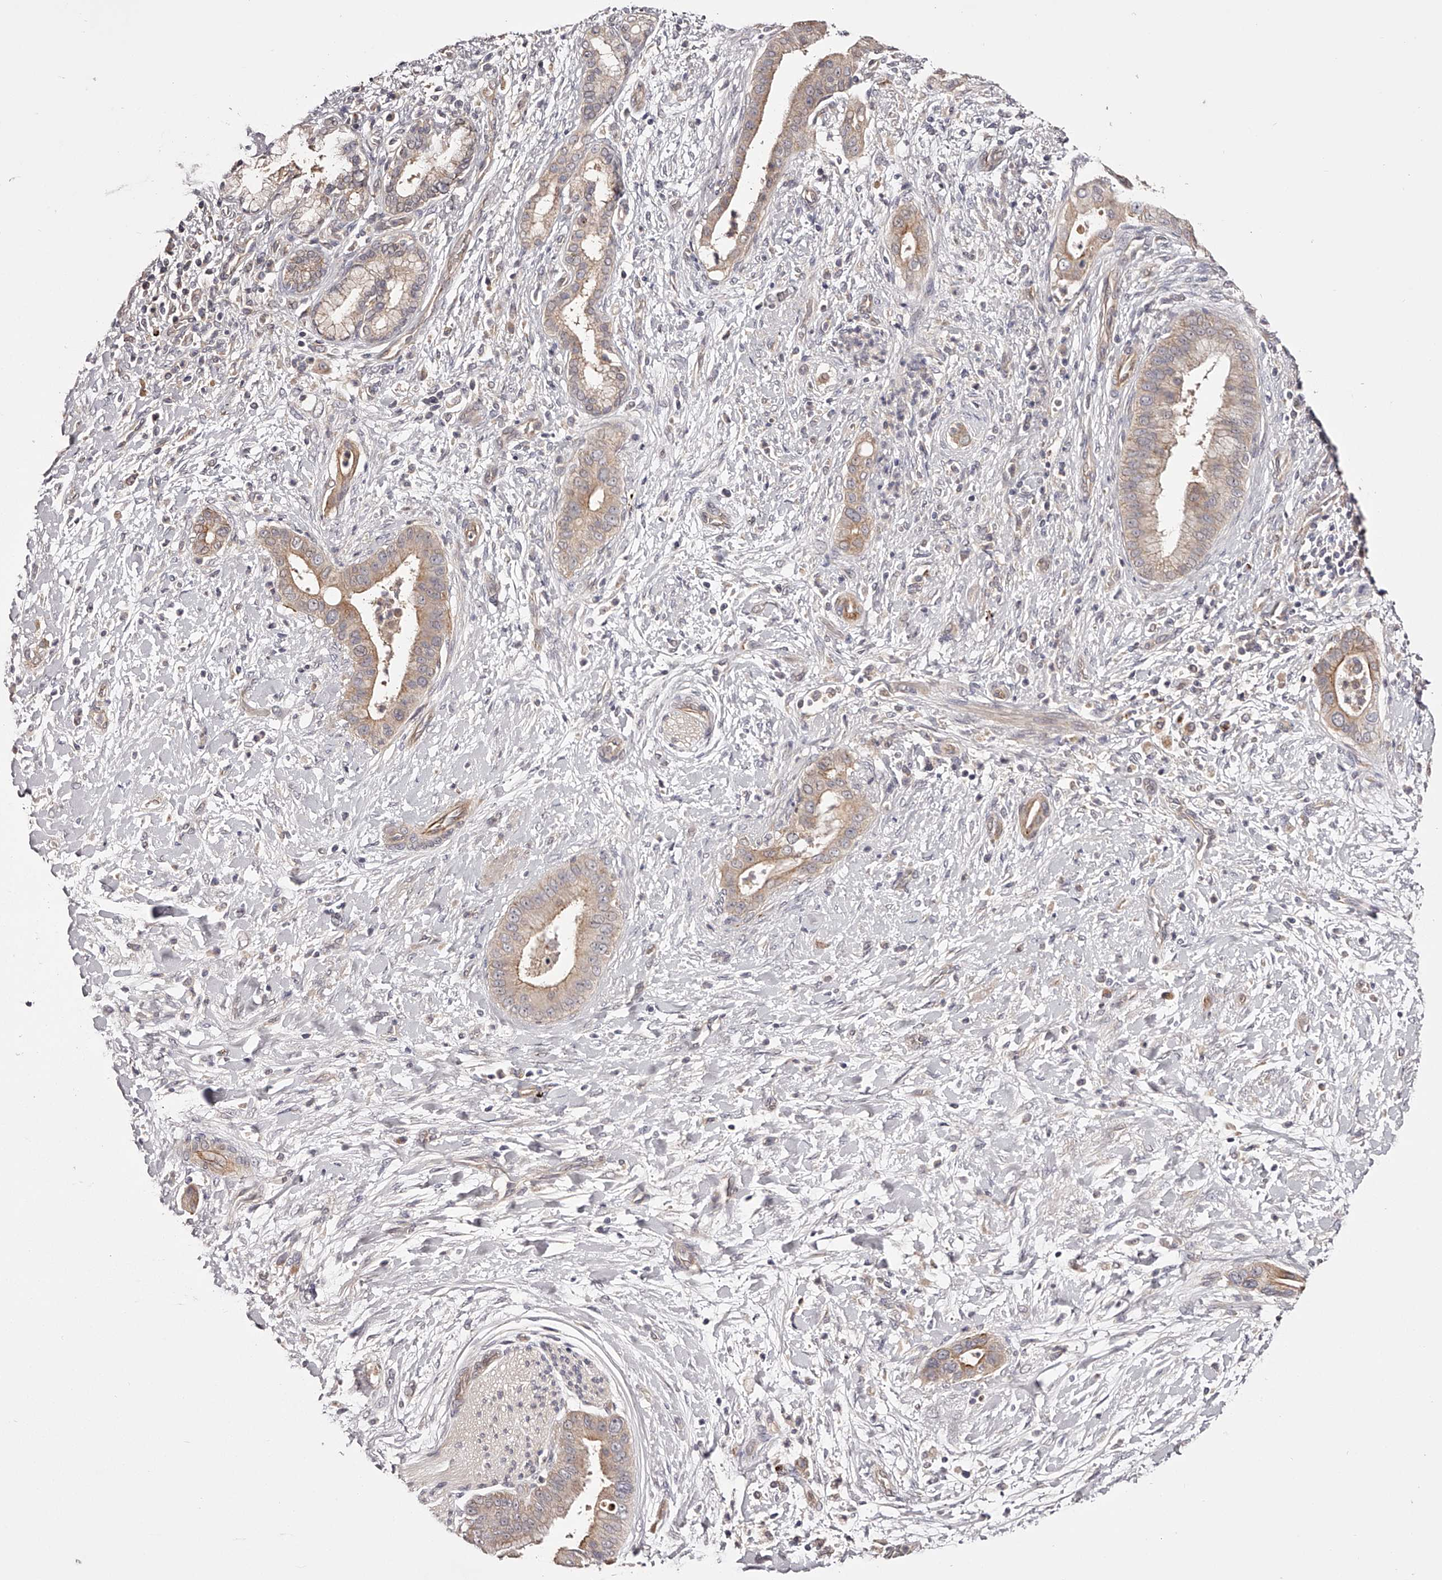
{"staining": {"intensity": "moderate", "quantity": ">75%", "location": "cytoplasmic/membranous"}, "tissue": "liver cancer", "cell_type": "Tumor cells", "image_type": "cancer", "snomed": [{"axis": "morphology", "description": "Cholangiocarcinoma"}, {"axis": "topography", "description": "Liver"}], "caption": "Immunohistochemical staining of human cholangiocarcinoma (liver) demonstrates medium levels of moderate cytoplasmic/membranous protein expression in about >75% of tumor cells. (DAB IHC with brightfield microscopy, high magnification).", "gene": "ODF2L", "patient": {"sex": "female", "age": 54}}